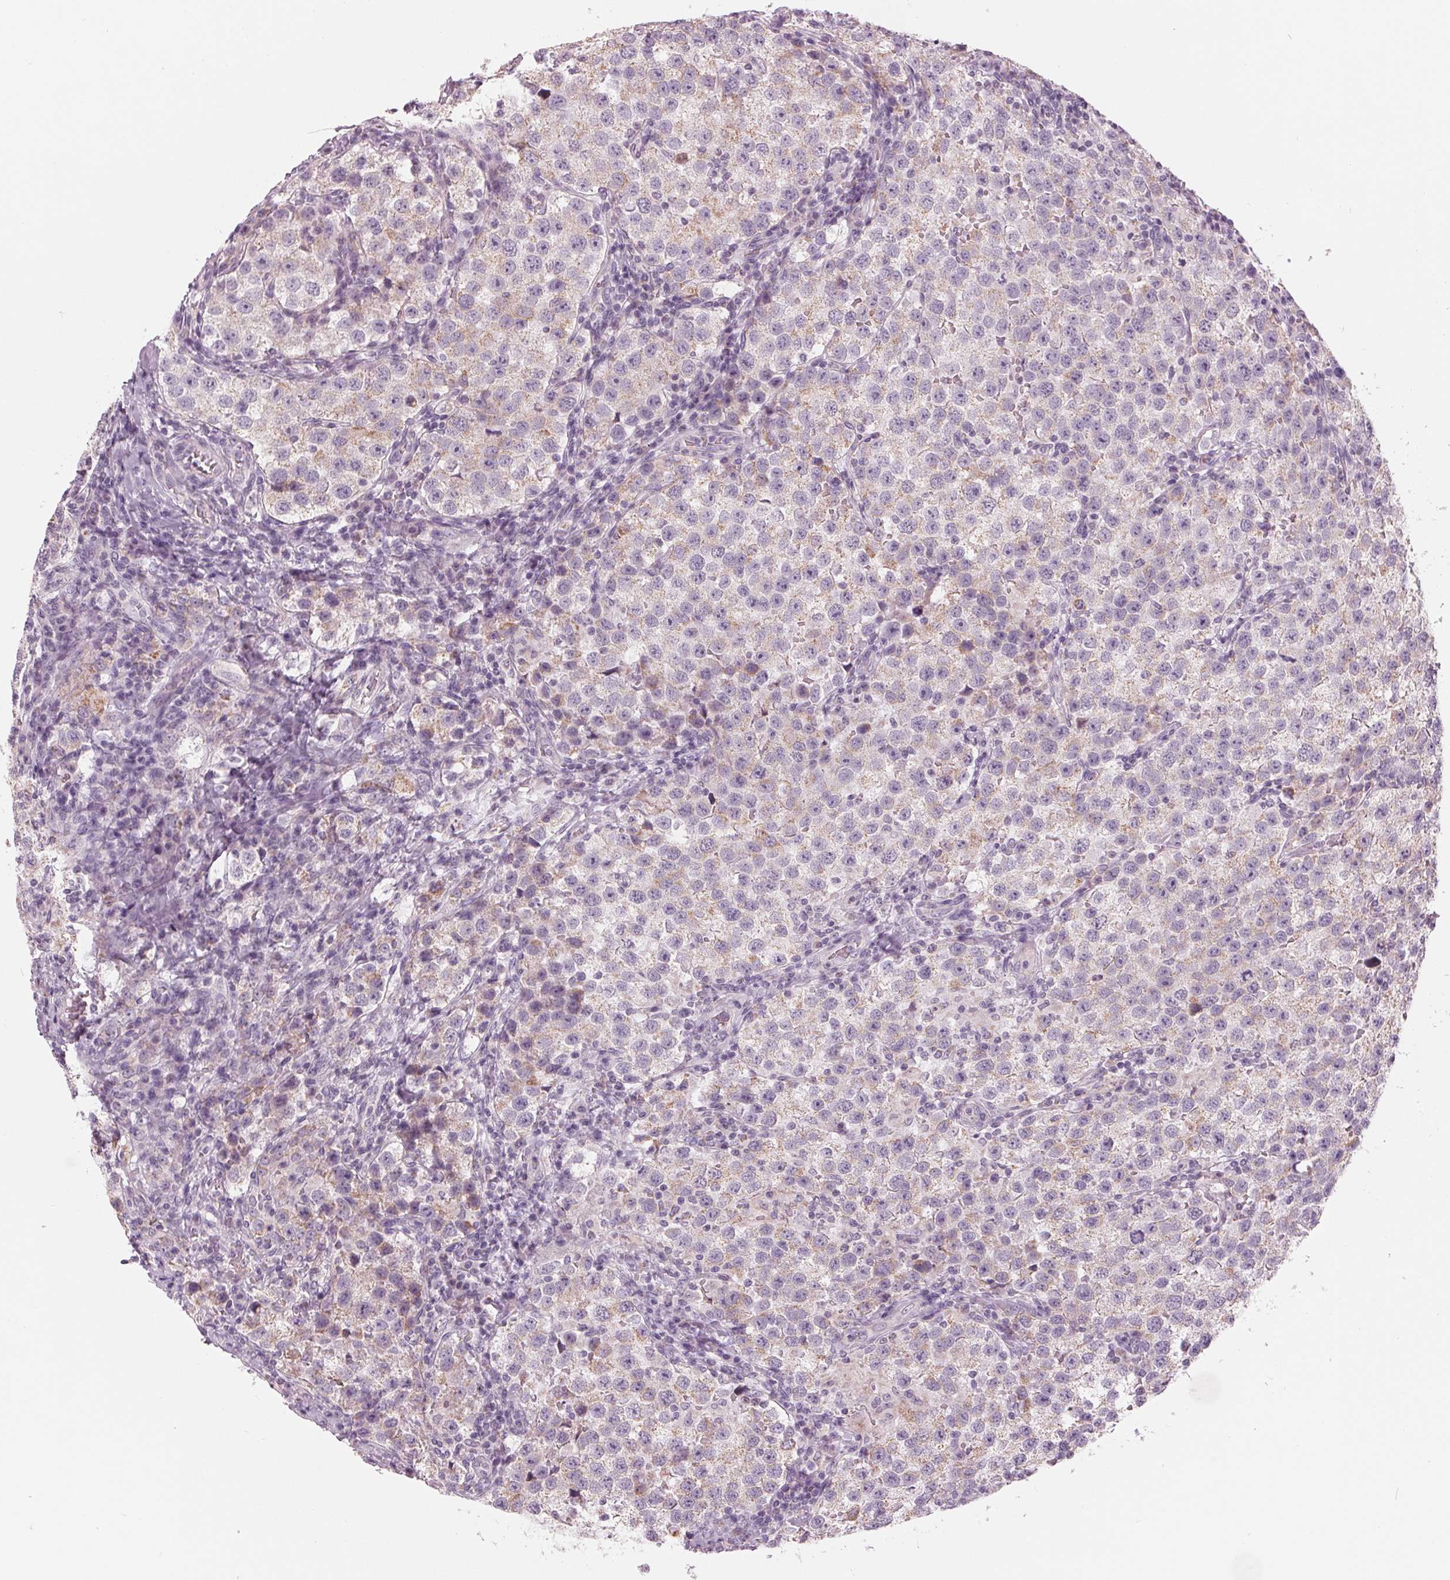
{"staining": {"intensity": "weak", "quantity": "<25%", "location": "cytoplasmic/membranous"}, "tissue": "testis cancer", "cell_type": "Tumor cells", "image_type": "cancer", "snomed": [{"axis": "morphology", "description": "Seminoma, NOS"}, {"axis": "topography", "description": "Testis"}], "caption": "This is a micrograph of immunohistochemistry staining of testis cancer (seminoma), which shows no expression in tumor cells. The staining was performed using DAB to visualize the protein expression in brown, while the nuclei were stained in blue with hematoxylin (Magnification: 20x).", "gene": "SAMD4A", "patient": {"sex": "male", "age": 37}}